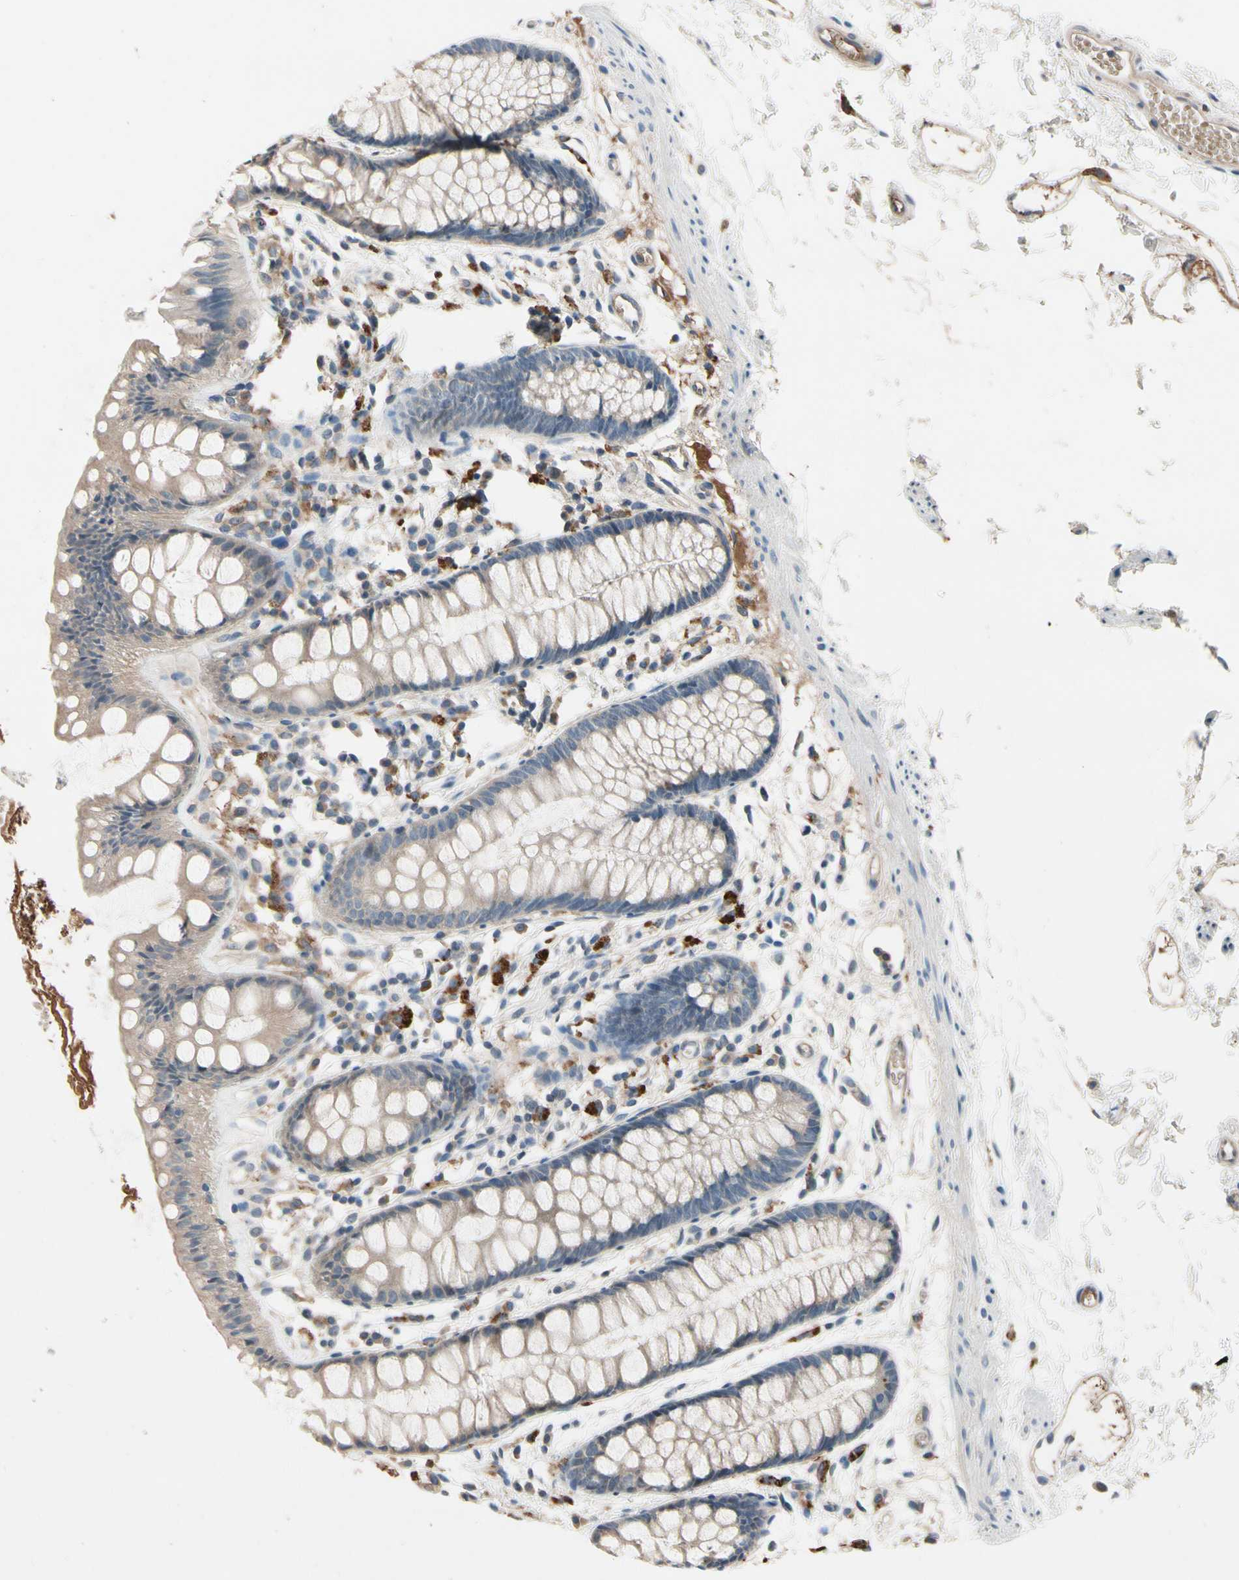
{"staining": {"intensity": "weak", "quantity": ">75%", "location": "cytoplasmic/membranous"}, "tissue": "rectum", "cell_type": "Glandular cells", "image_type": "normal", "snomed": [{"axis": "morphology", "description": "Normal tissue, NOS"}, {"axis": "topography", "description": "Rectum"}], "caption": "Brown immunohistochemical staining in benign human rectum displays weak cytoplasmic/membranous expression in approximately >75% of glandular cells.", "gene": "IL1RL1", "patient": {"sex": "female", "age": 66}}